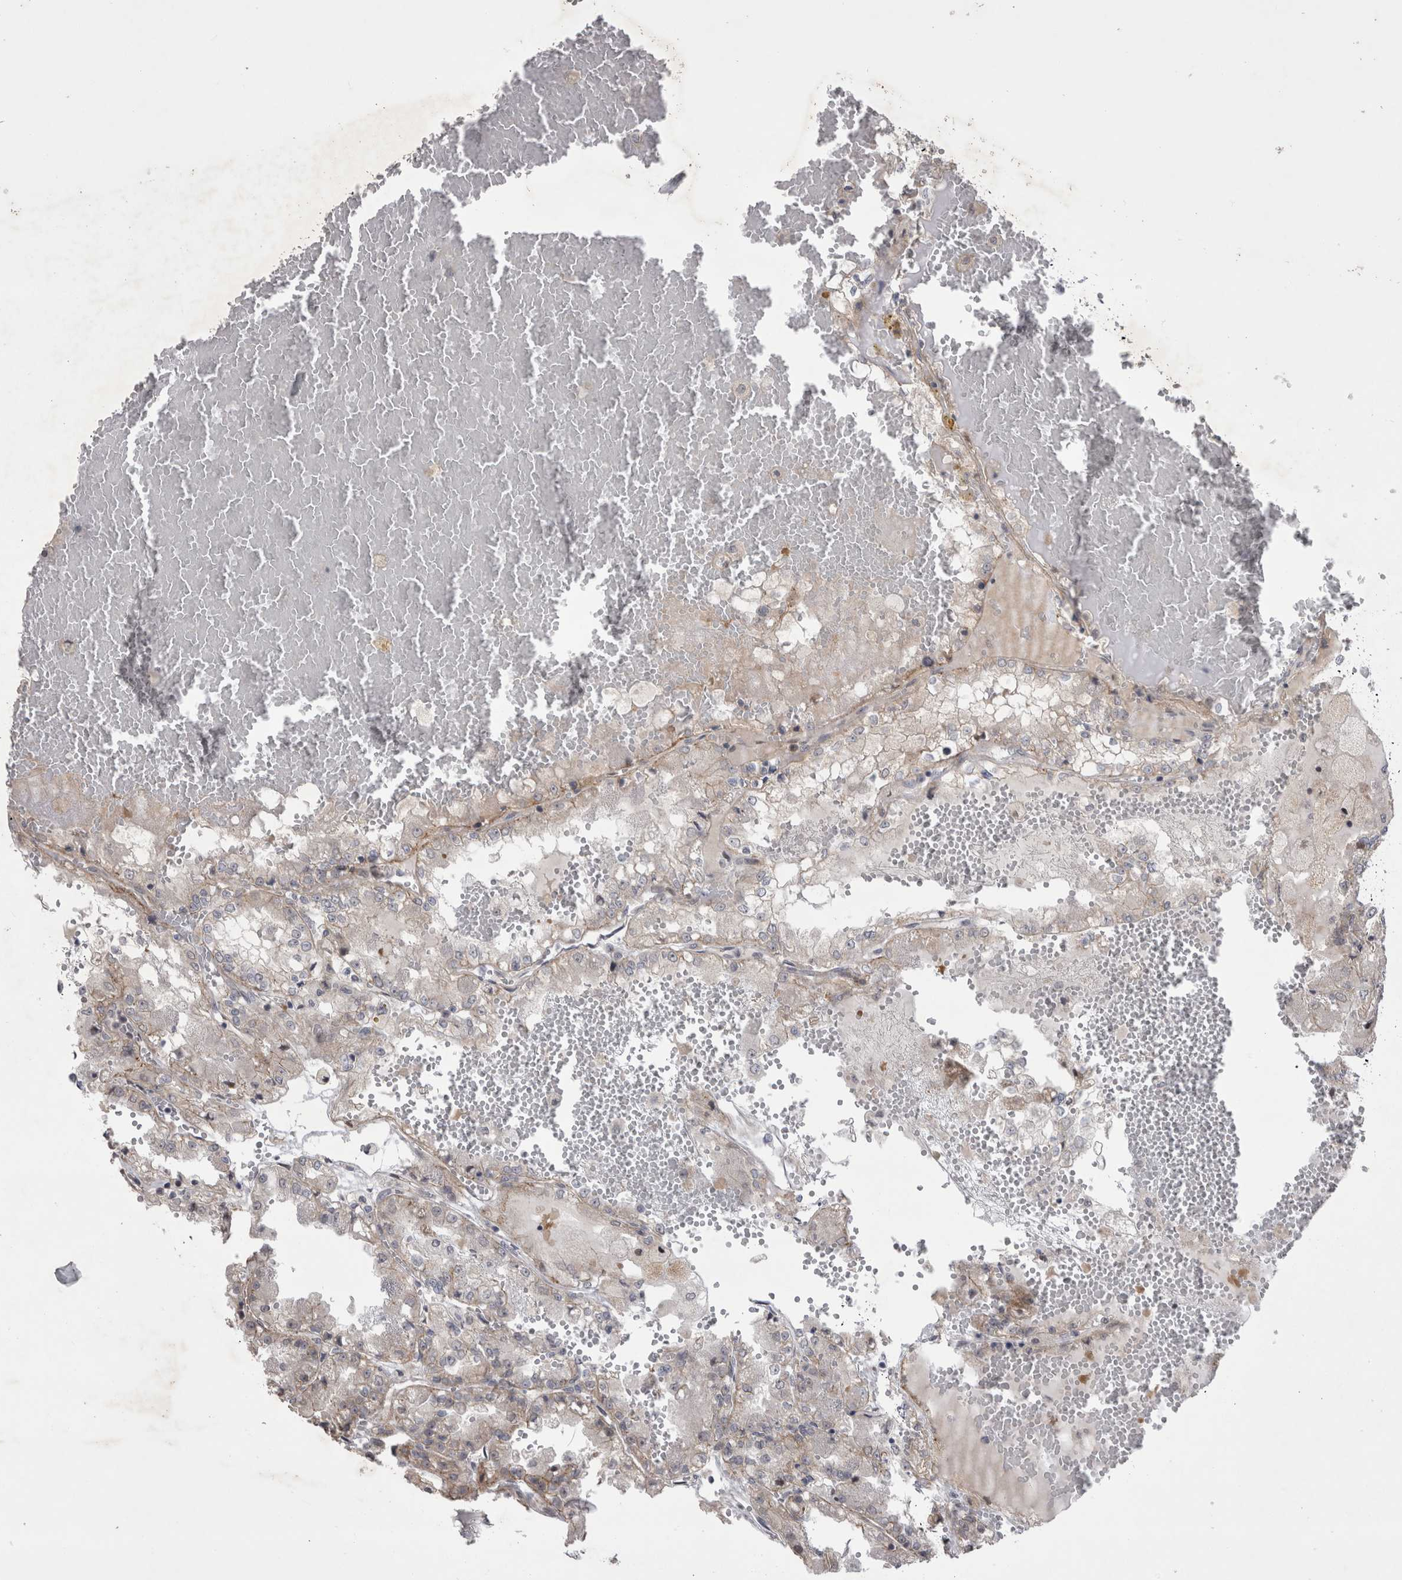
{"staining": {"intensity": "negative", "quantity": "none", "location": "none"}, "tissue": "renal cancer", "cell_type": "Tumor cells", "image_type": "cancer", "snomed": [{"axis": "morphology", "description": "Adenocarcinoma, NOS"}, {"axis": "topography", "description": "Kidney"}], "caption": "IHC histopathology image of human renal cancer stained for a protein (brown), which shows no positivity in tumor cells.", "gene": "NENF", "patient": {"sex": "female", "age": 56}}